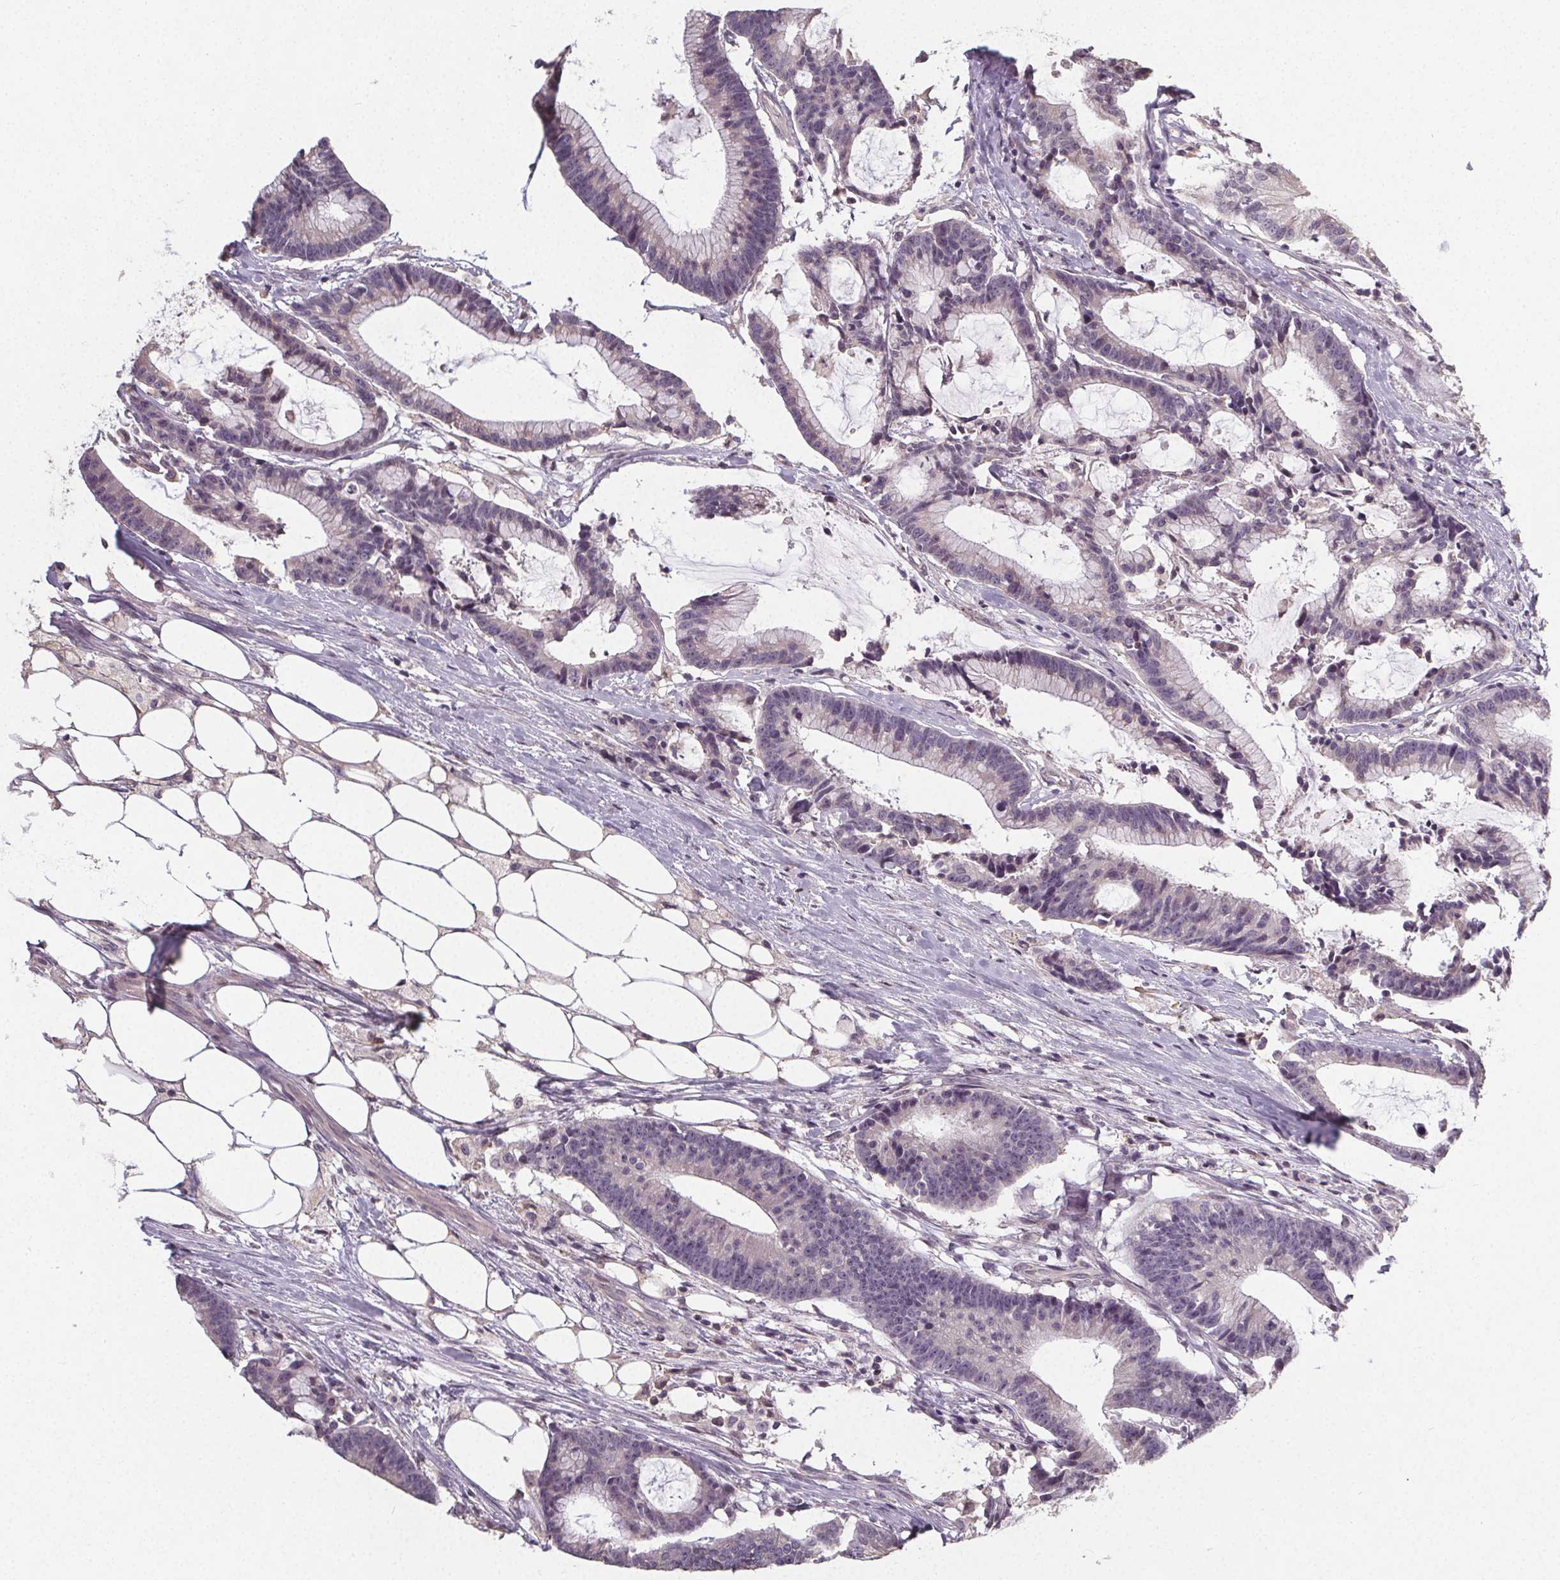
{"staining": {"intensity": "negative", "quantity": "none", "location": "none"}, "tissue": "colorectal cancer", "cell_type": "Tumor cells", "image_type": "cancer", "snomed": [{"axis": "morphology", "description": "Adenocarcinoma, NOS"}, {"axis": "topography", "description": "Colon"}], "caption": "There is no significant expression in tumor cells of colorectal adenocarcinoma. Nuclei are stained in blue.", "gene": "SLC26A2", "patient": {"sex": "female", "age": 78}}